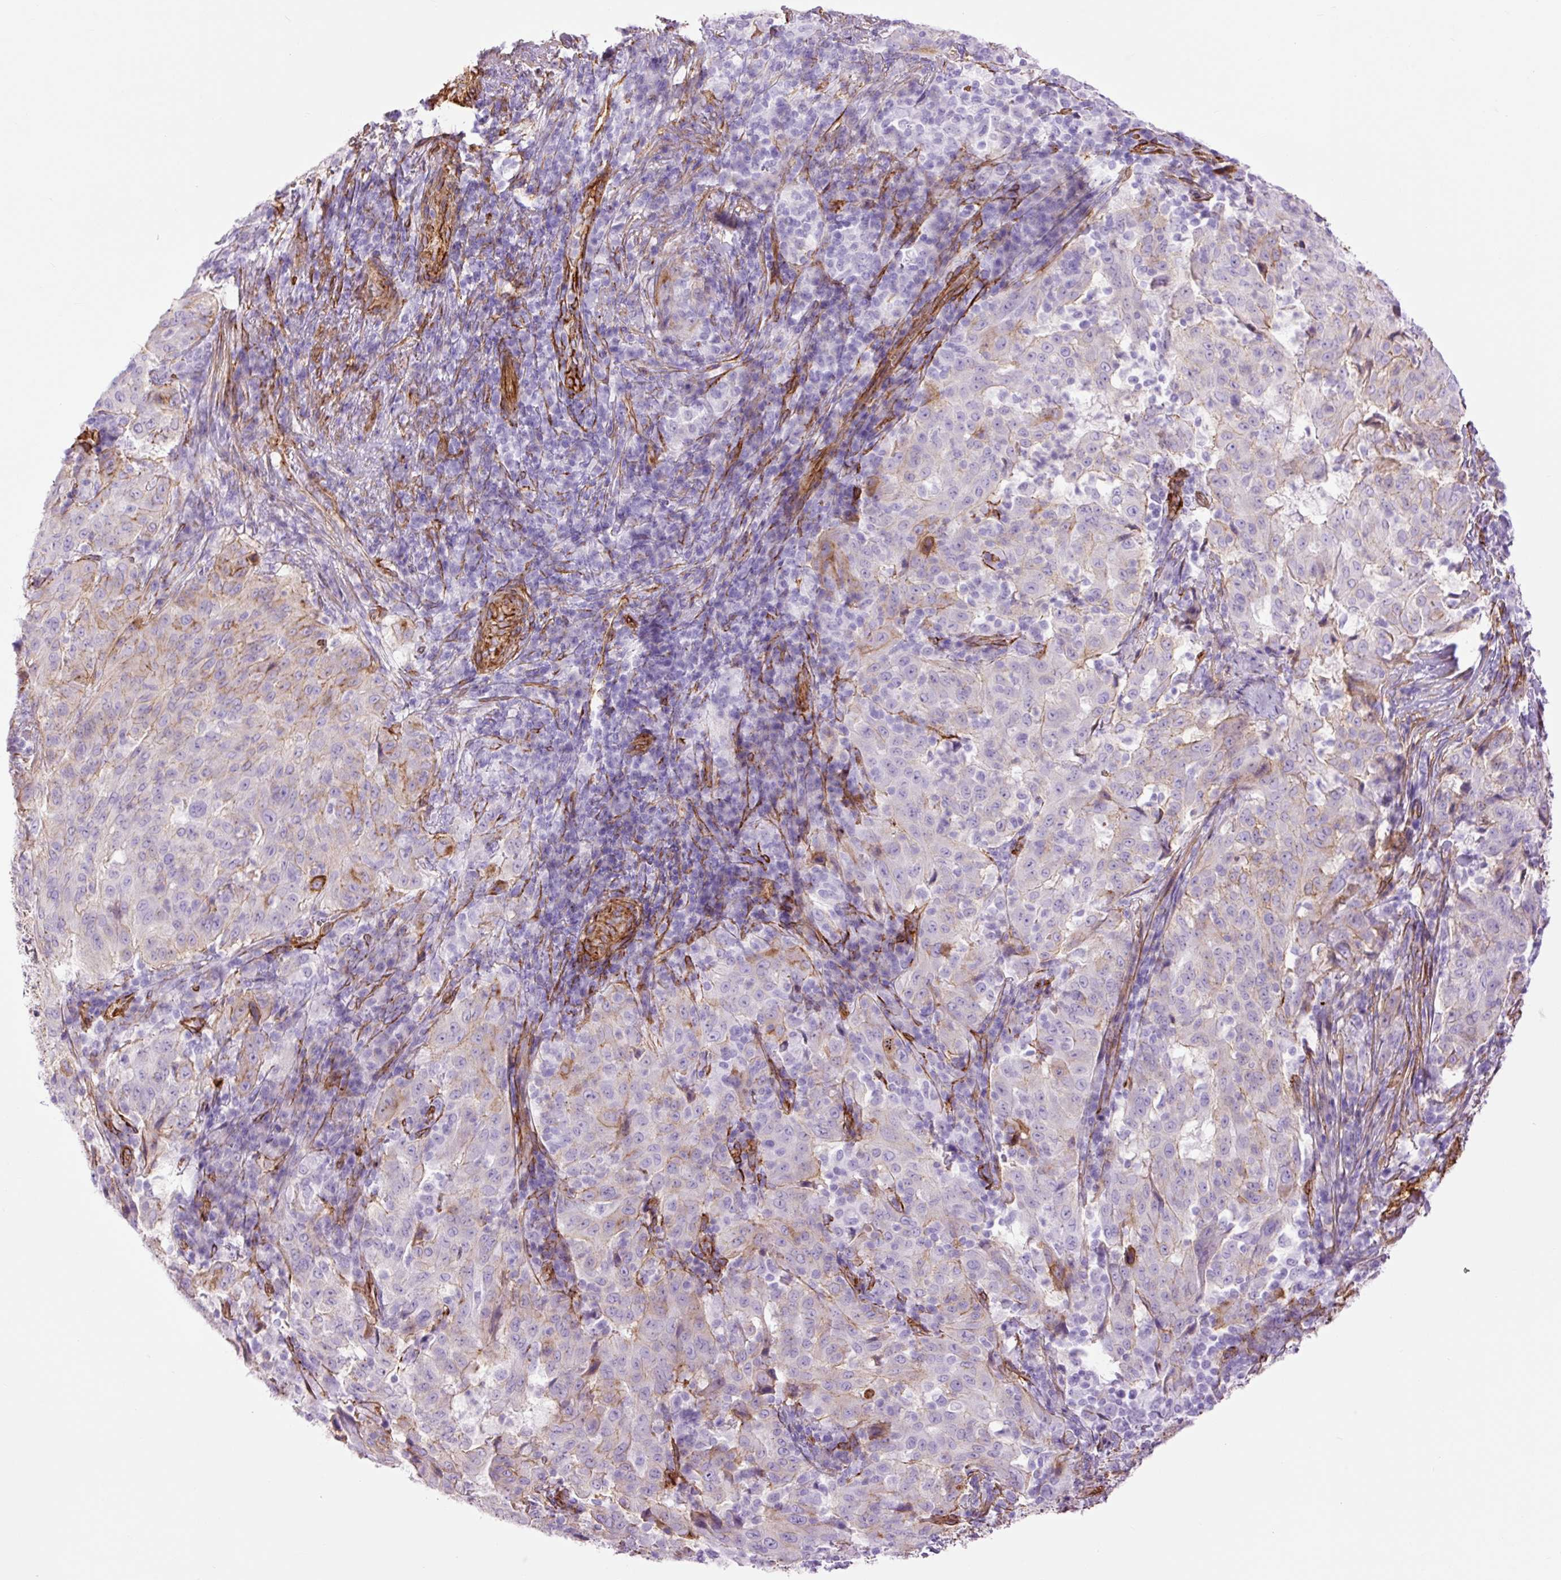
{"staining": {"intensity": "negative", "quantity": "none", "location": "none"}, "tissue": "pancreatic cancer", "cell_type": "Tumor cells", "image_type": "cancer", "snomed": [{"axis": "morphology", "description": "Adenocarcinoma, NOS"}, {"axis": "topography", "description": "Pancreas"}], "caption": "Tumor cells show no significant positivity in adenocarcinoma (pancreatic).", "gene": "CAV1", "patient": {"sex": "male", "age": 63}}